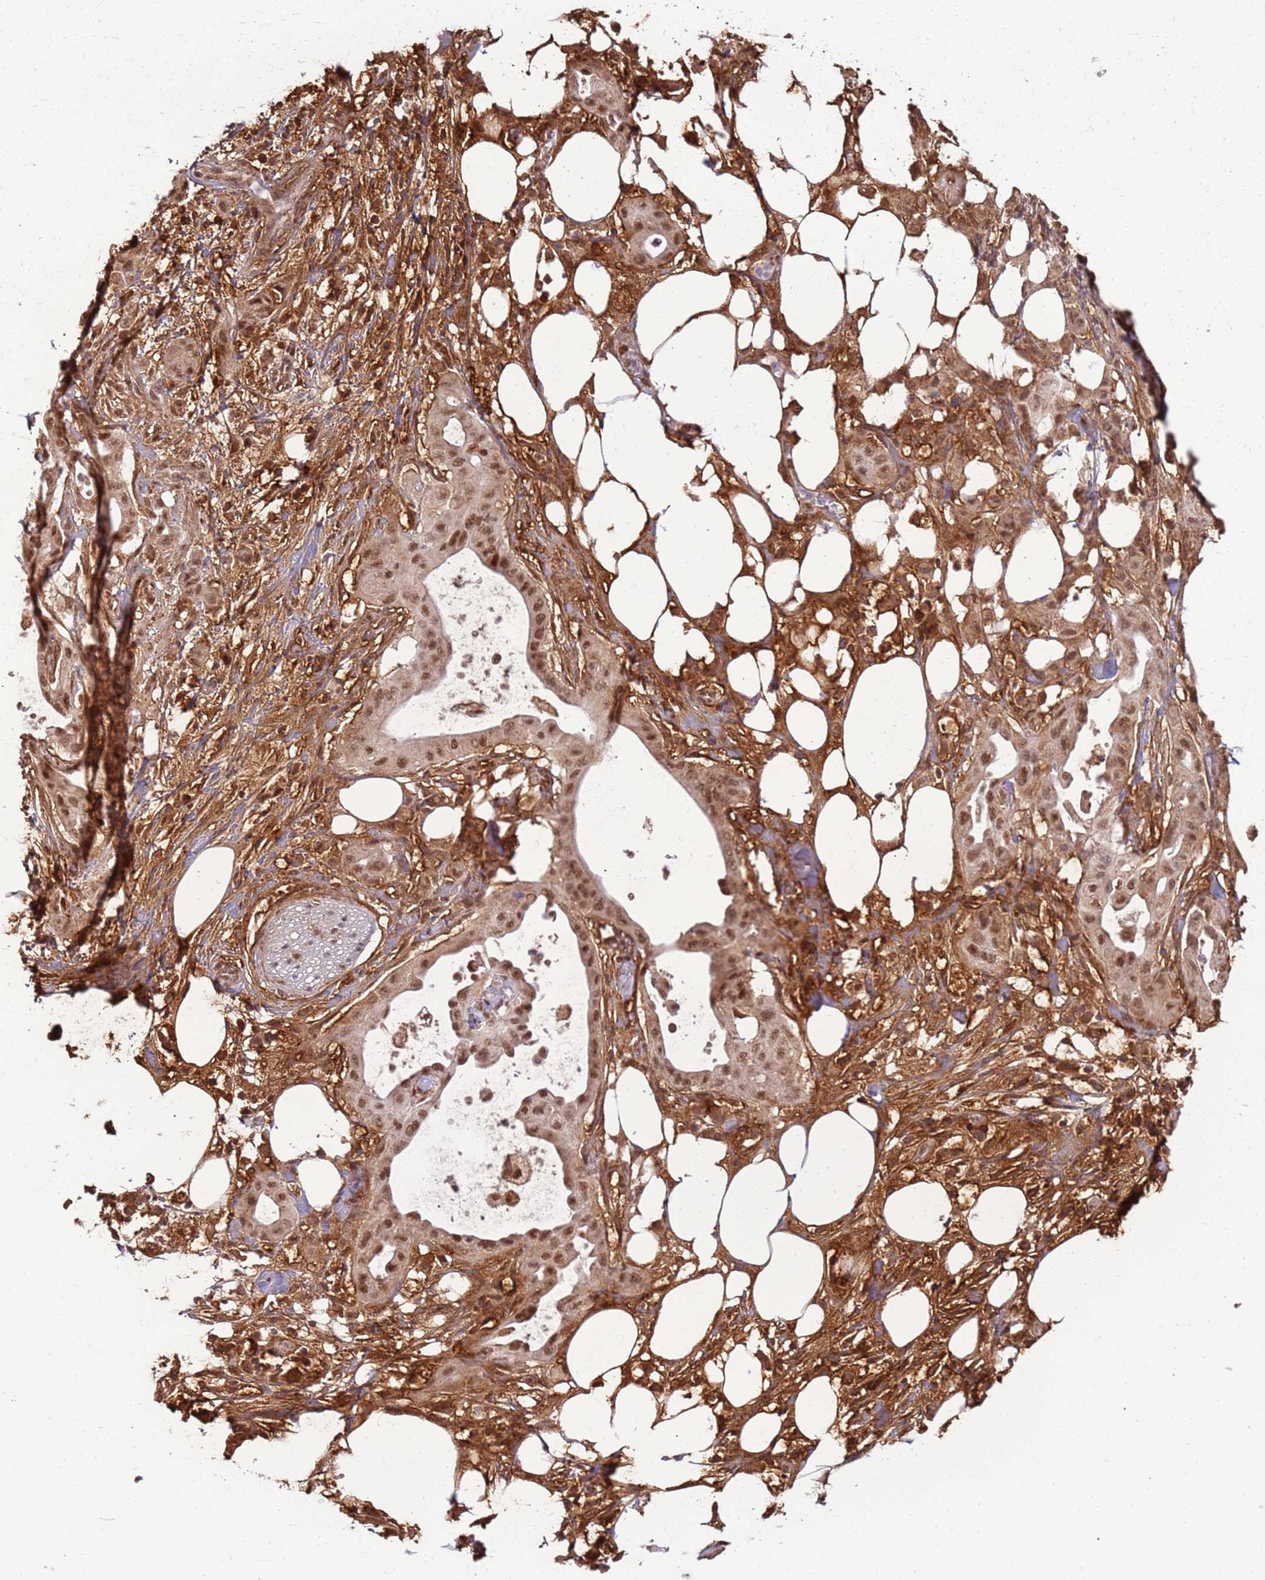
{"staining": {"intensity": "moderate", "quantity": ">75%", "location": "nuclear"}, "tissue": "pancreatic cancer", "cell_type": "Tumor cells", "image_type": "cancer", "snomed": [{"axis": "morphology", "description": "Adenocarcinoma, NOS"}, {"axis": "topography", "description": "Pancreas"}], "caption": "Tumor cells demonstrate medium levels of moderate nuclear expression in approximately >75% of cells in adenocarcinoma (pancreatic).", "gene": "POLR3H", "patient": {"sex": "male", "age": 68}}